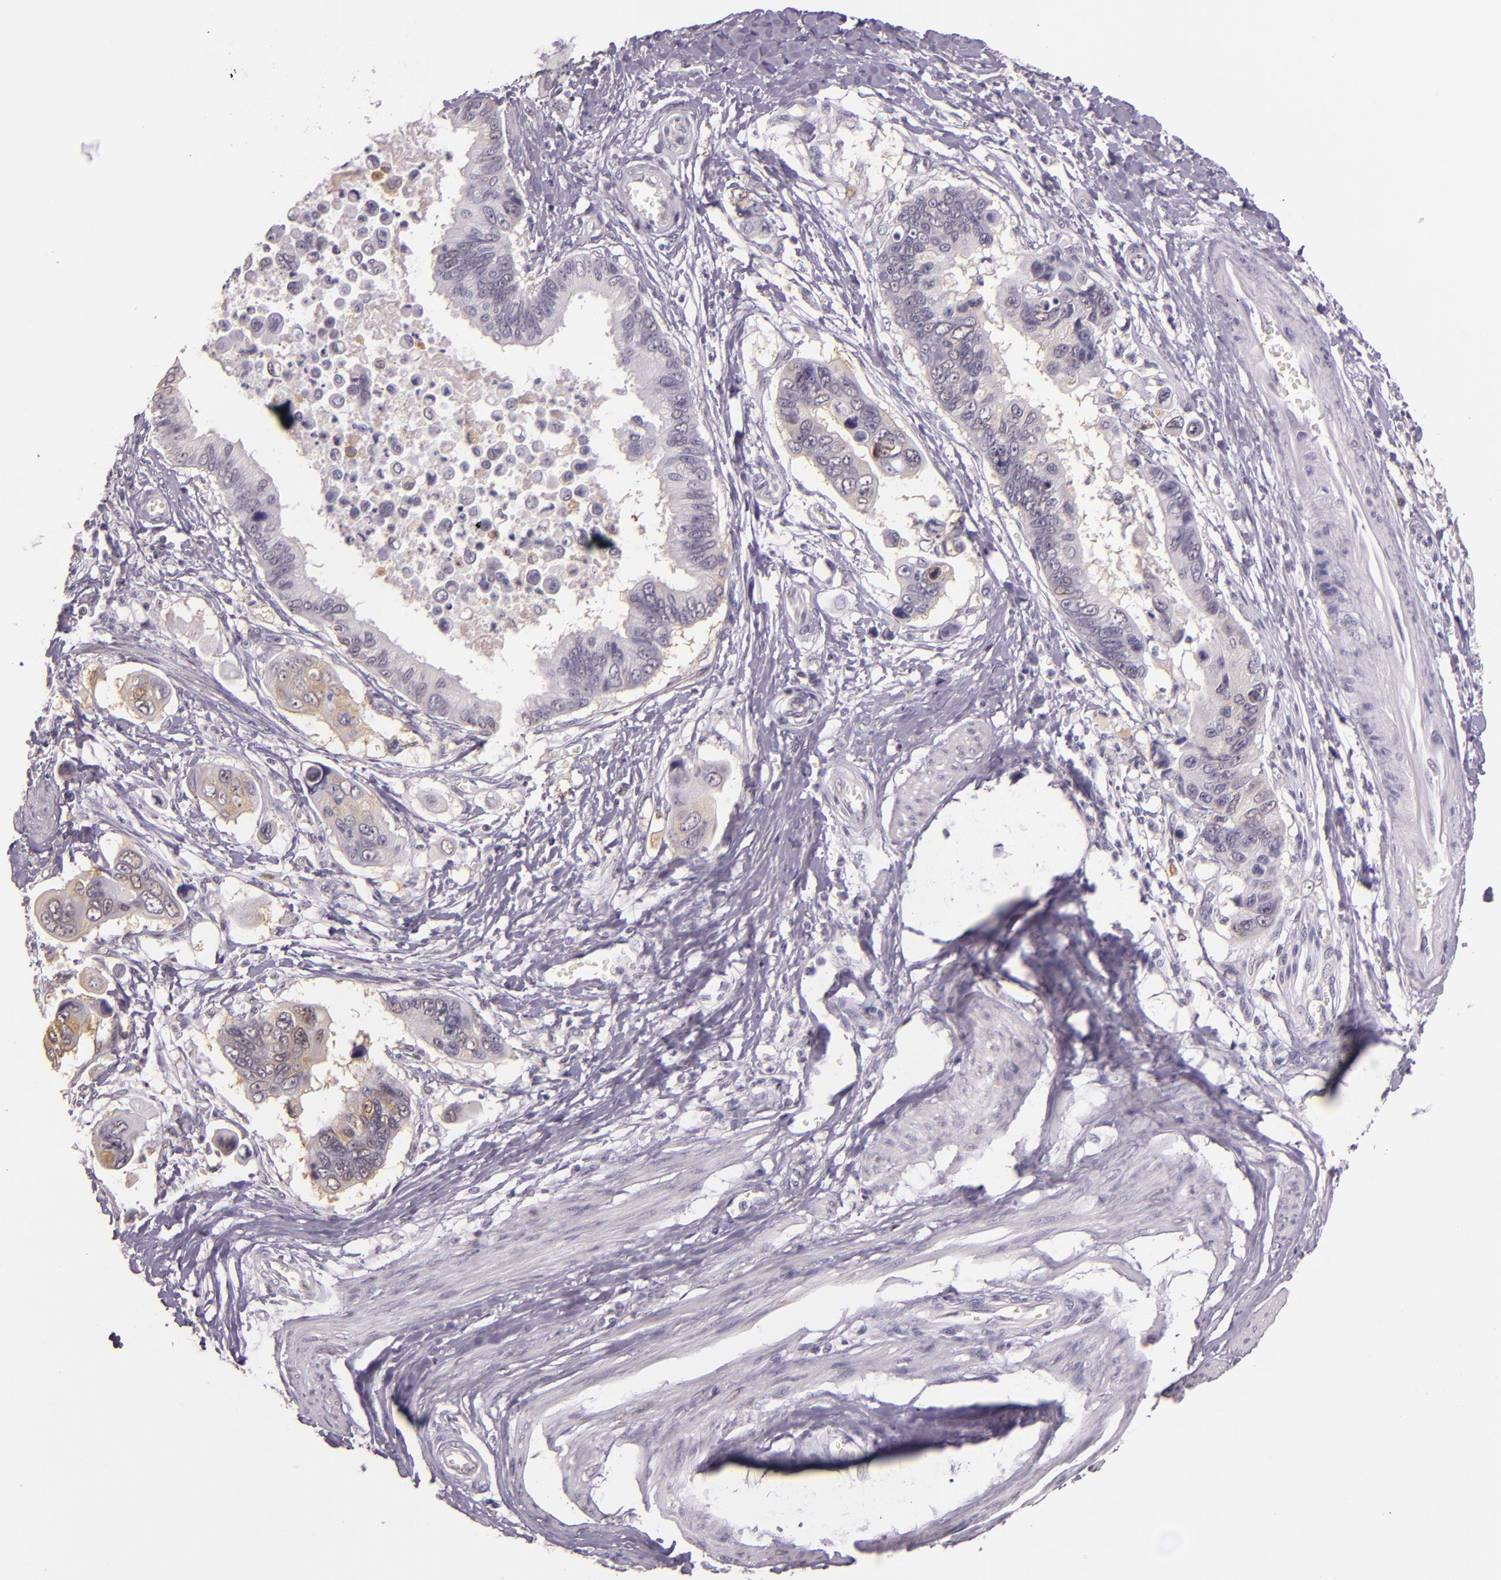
{"staining": {"intensity": "negative", "quantity": "none", "location": "none"}, "tissue": "stomach cancer", "cell_type": "Tumor cells", "image_type": "cancer", "snomed": [{"axis": "morphology", "description": "Adenocarcinoma, NOS"}, {"axis": "topography", "description": "Stomach, upper"}], "caption": "High power microscopy image of an immunohistochemistry (IHC) image of stomach cancer (adenocarcinoma), revealing no significant staining in tumor cells.", "gene": "HSPA8", "patient": {"sex": "male", "age": 80}}